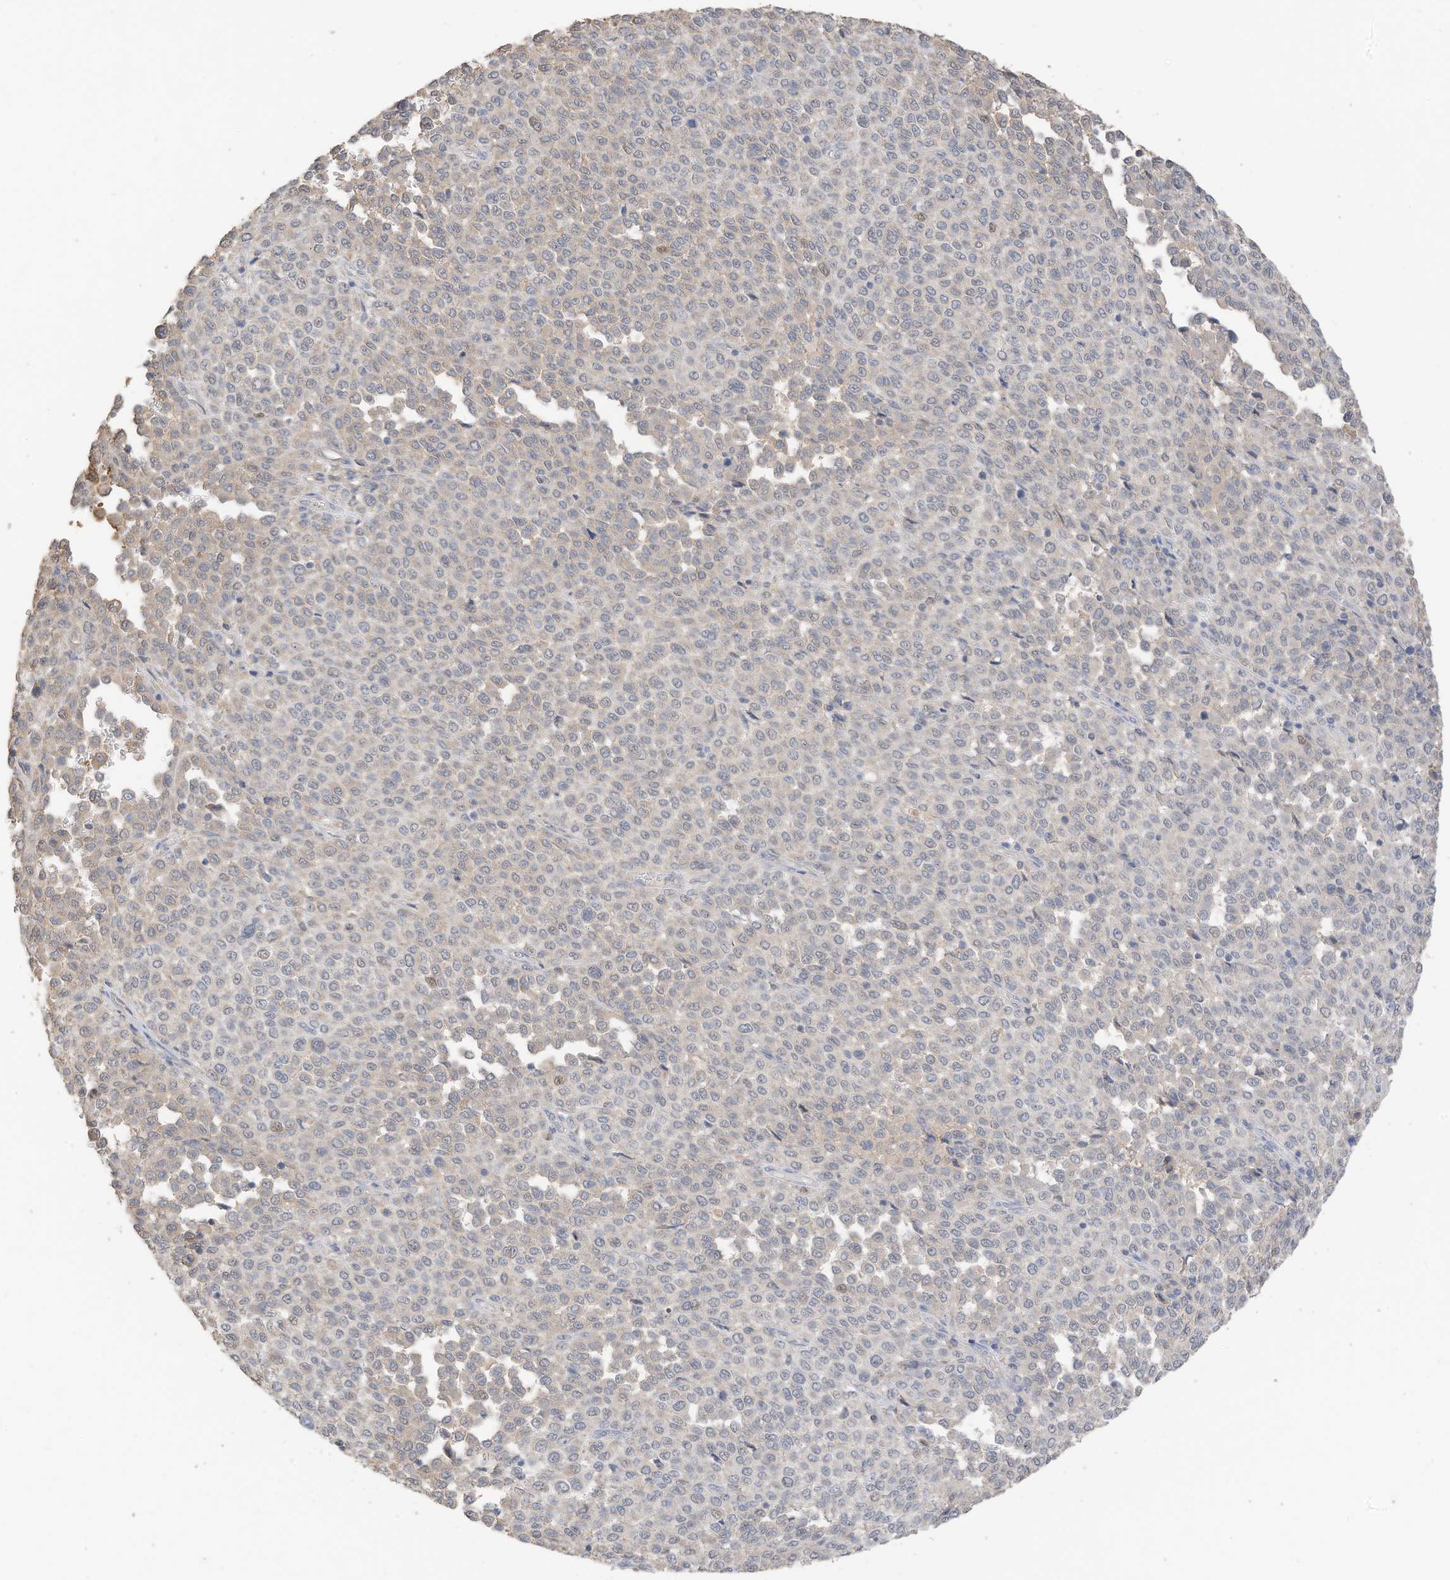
{"staining": {"intensity": "negative", "quantity": "none", "location": "none"}, "tissue": "melanoma", "cell_type": "Tumor cells", "image_type": "cancer", "snomed": [{"axis": "morphology", "description": "Malignant melanoma, Metastatic site"}, {"axis": "topography", "description": "Pancreas"}], "caption": "Histopathology image shows no protein positivity in tumor cells of melanoma tissue.", "gene": "CAPN13", "patient": {"sex": "female", "age": 30}}